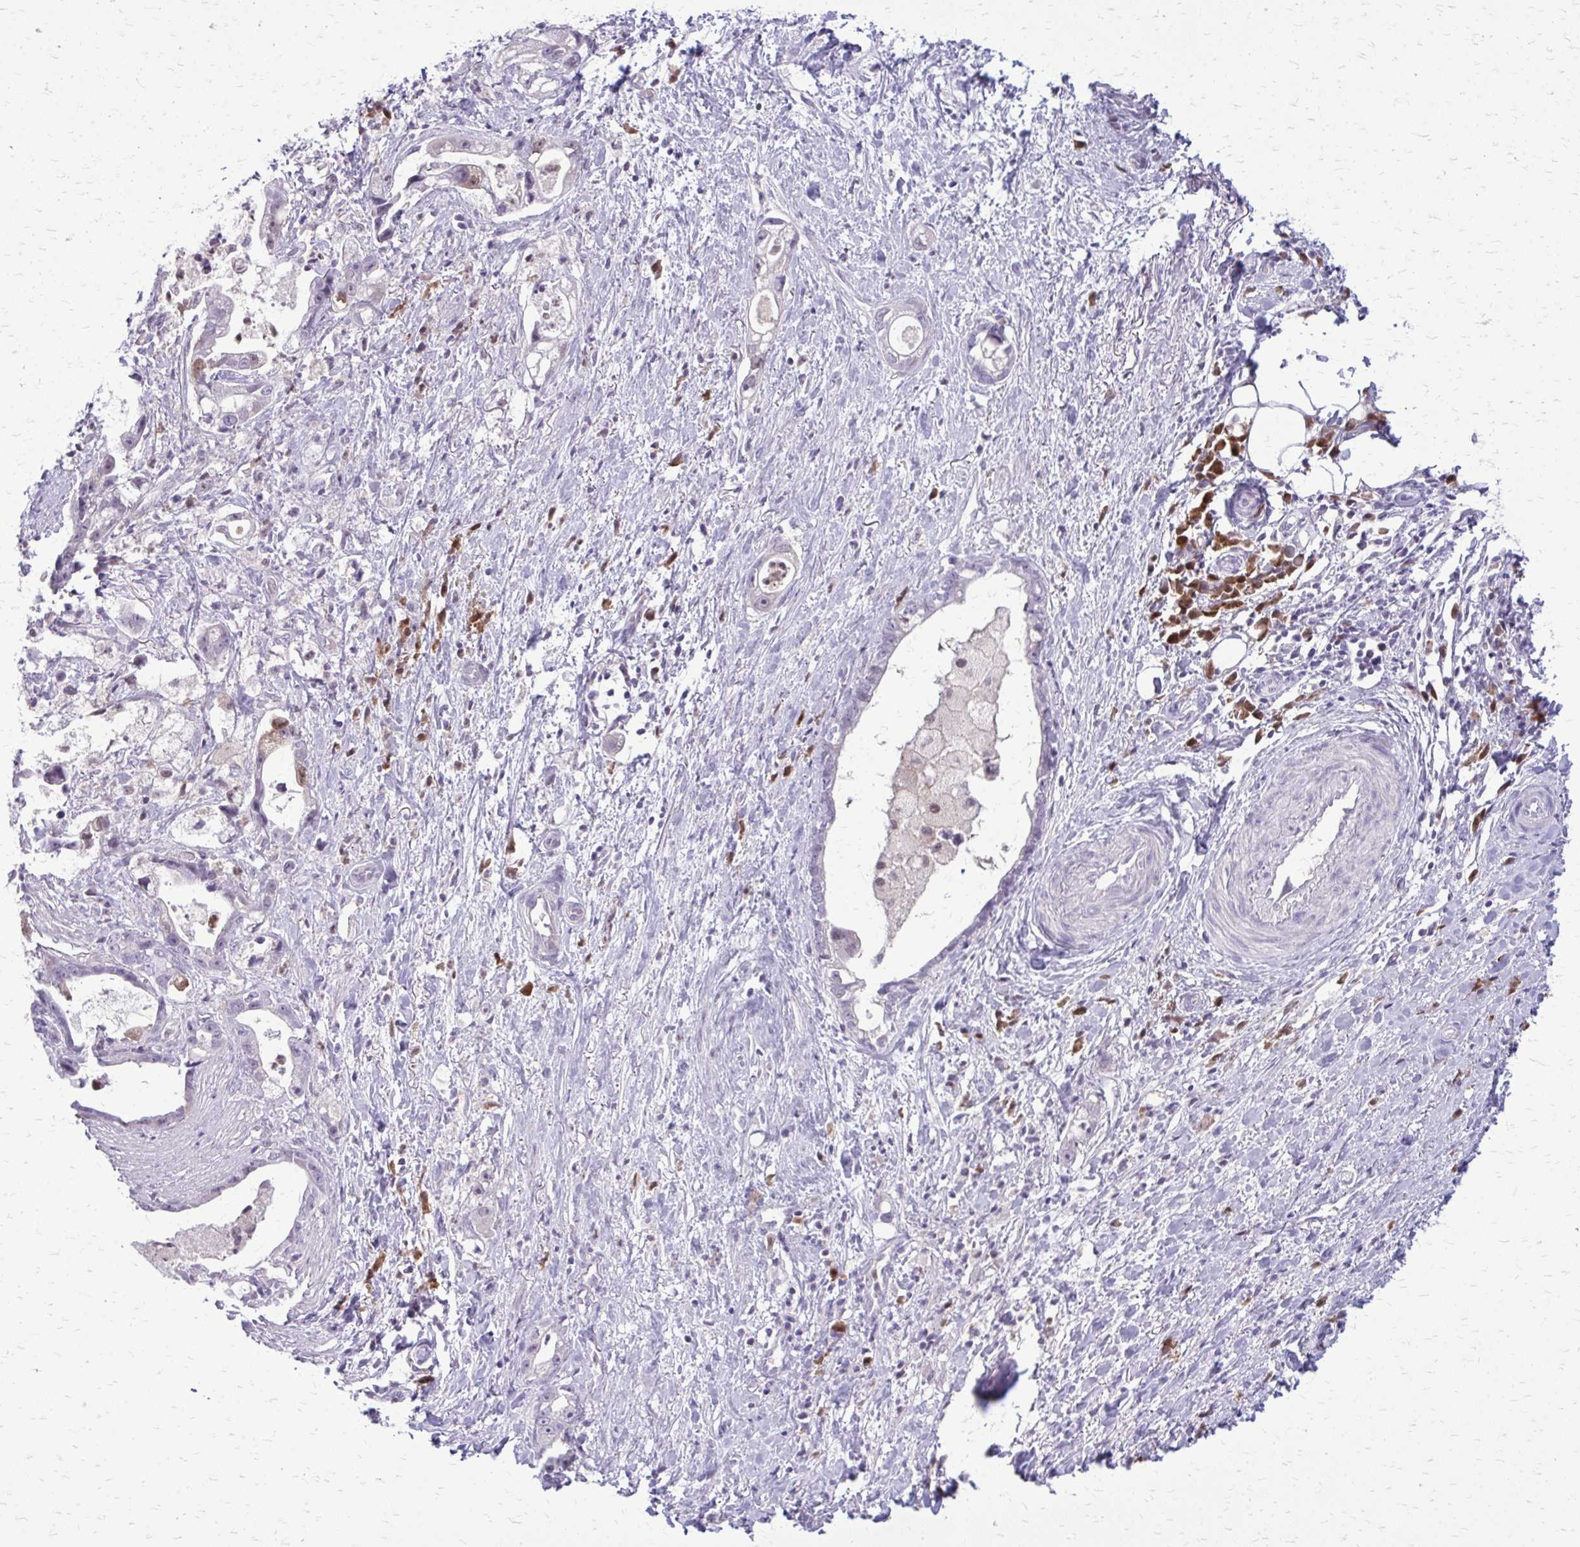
{"staining": {"intensity": "negative", "quantity": "none", "location": "none"}, "tissue": "stomach cancer", "cell_type": "Tumor cells", "image_type": "cancer", "snomed": [{"axis": "morphology", "description": "Adenocarcinoma, NOS"}, {"axis": "topography", "description": "Stomach"}], "caption": "Stomach cancer stained for a protein using immunohistochemistry shows no expression tumor cells.", "gene": "GLRX", "patient": {"sex": "male", "age": 55}}